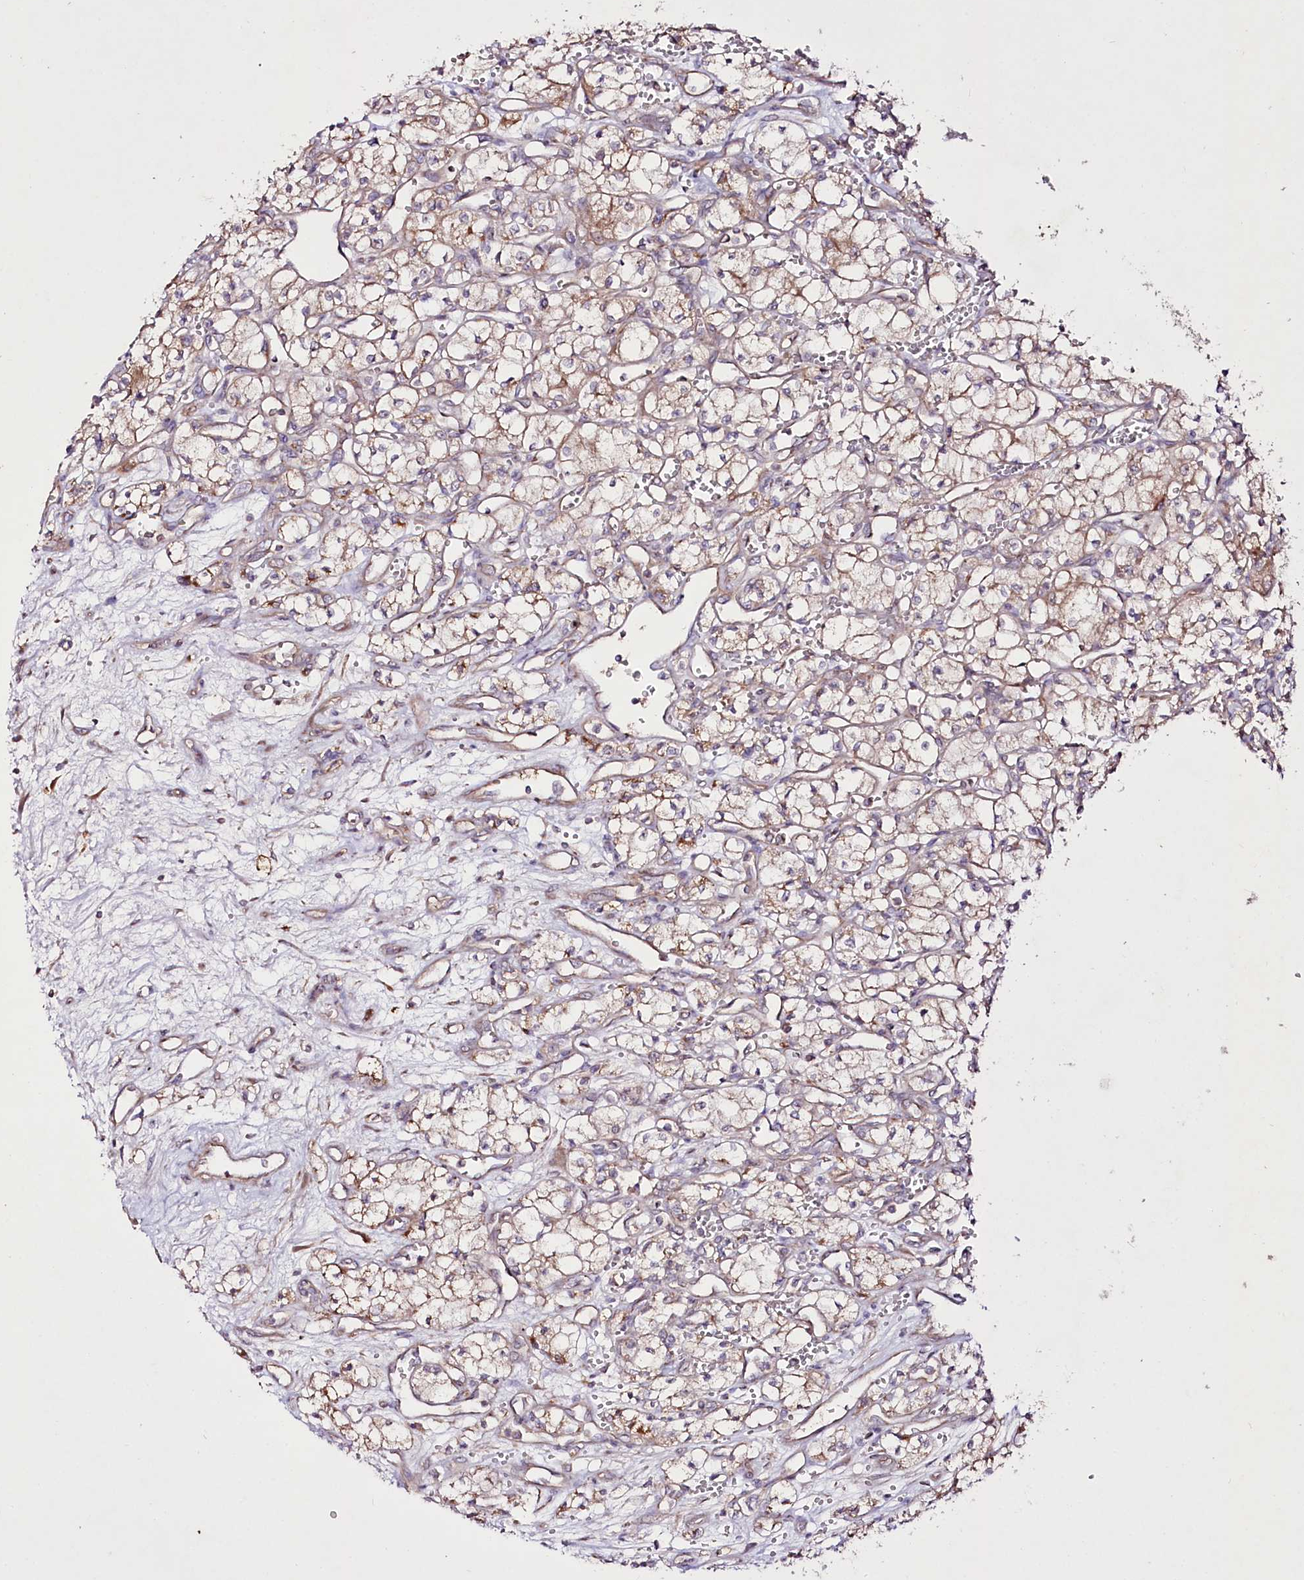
{"staining": {"intensity": "moderate", "quantity": "25%-75%", "location": "cytoplasmic/membranous"}, "tissue": "renal cancer", "cell_type": "Tumor cells", "image_type": "cancer", "snomed": [{"axis": "morphology", "description": "Adenocarcinoma, NOS"}, {"axis": "topography", "description": "Kidney"}], "caption": "Tumor cells demonstrate moderate cytoplasmic/membranous expression in approximately 25%-75% of cells in renal cancer.", "gene": "REXO2", "patient": {"sex": "male", "age": 59}}